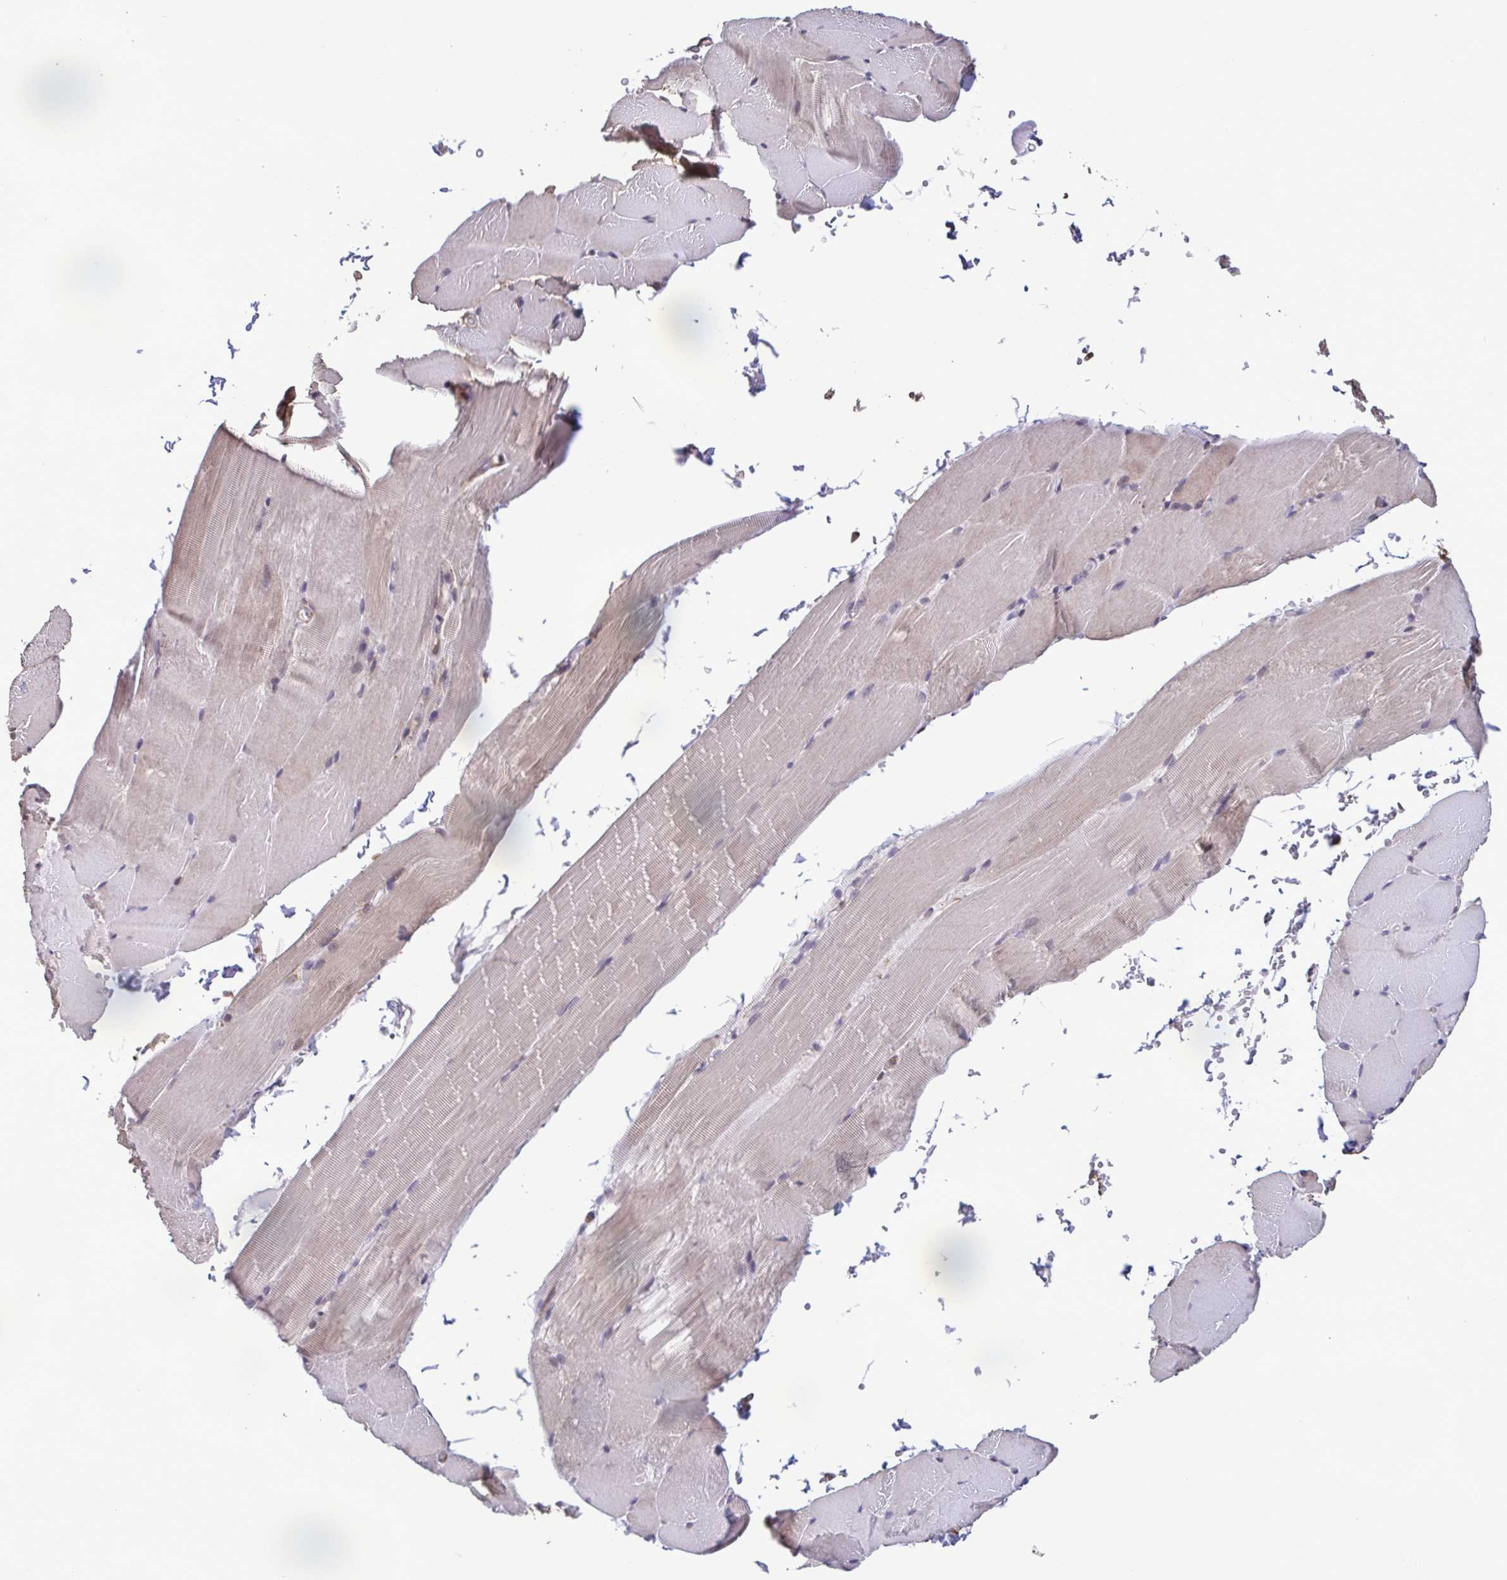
{"staining": {"intensity": "negative", "quantity": "none", "location": "none"}, "tissue": "skeletal muscle", "cell_type": "Myocytes", "image_type": "normal", "snomed": [{"axis": "morphology", "description": "Normal tissue, NOS"}, {"axis": "topography", "description": "Skeletal muscle"}], "caption": "Myocytes show no significant protein expression in benign skeletal muscle. (DAB (3,3'-diaminobenzidine) immunohistochemistry, high magnification).", "gene": "ZNF200", "patient": {"sex": "female", "age": 37}}